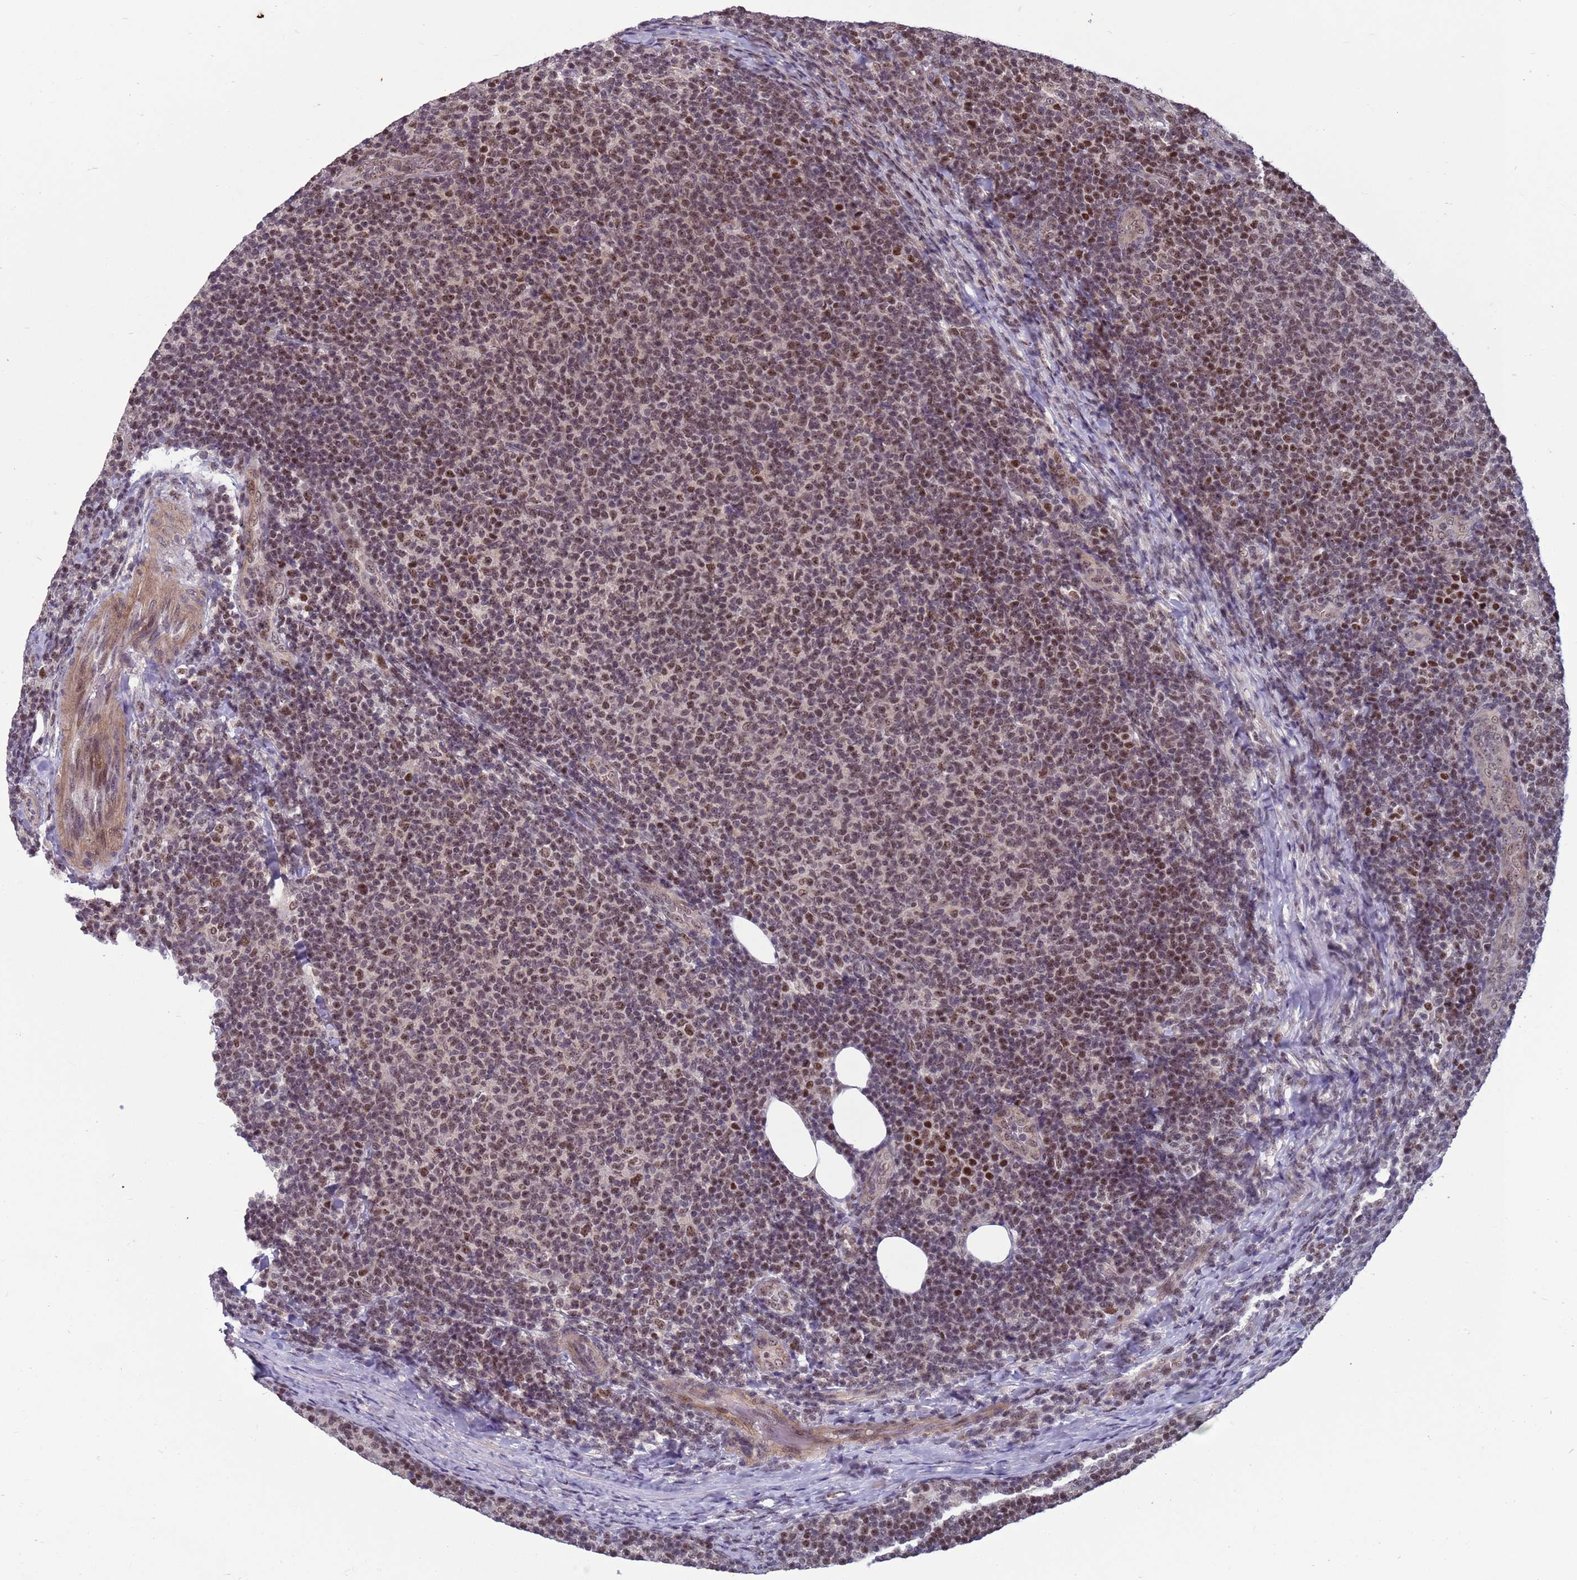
{"staining": {"intensity": "moderate", "quantity": ">75%", "location": "nuclear"}, "tissue": "lymphoma", "cell_type": "Tumor cells", "image_type": "cancer", "snomed": [{"axis": "morphology", "description": "Malignant lymphoma, non-Hodgkin's type, Low grade"}, {"axis": "topography", "description": "Lymph node"}], "caption": "Tumor cells reveal medium levels of moderate nuclear positivity in approximately >75% of cells in human low-grade malignant lymphoma, non-Hodgkin's type.", "gene": "NSL1", "patient": {"sex": "male", "age": 66}}